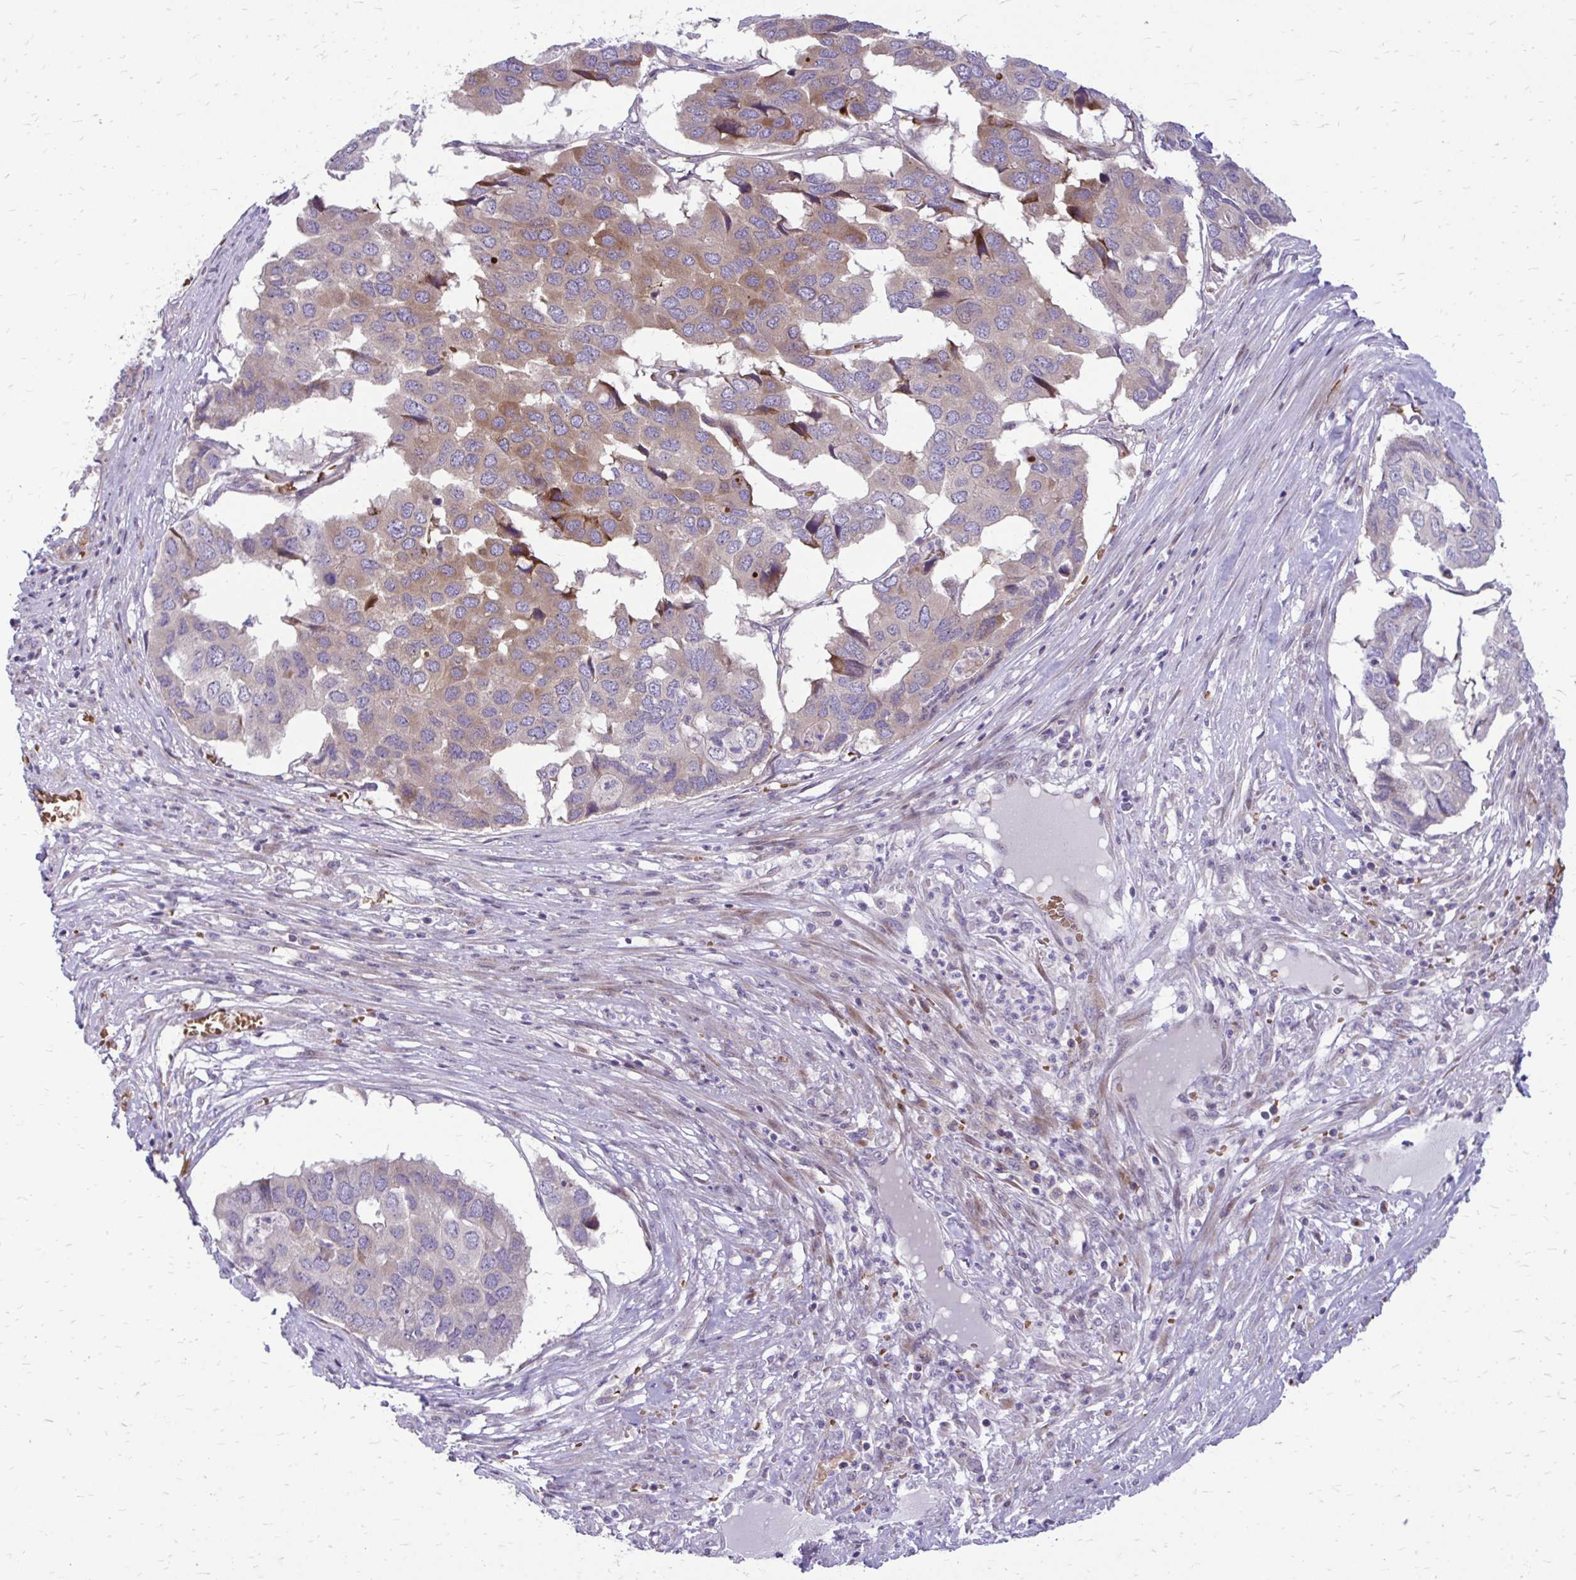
{"staining": {"intensity": "weak", "quantity": "25%-75%", "location": "cytoplasmic/membranous"}, "tissue": "pancreatic cancer", "cell_type": "Tumor cells", "image_type": "cancer", "snomed": [{"axis": "morphology", "description": "Adenocarcinoma, NOS"}, {"axis": "topography", "description": "Pancreas"}], "caption": "Immunohistochemical staining of human pancreatic cancer demonstrates low levels of weak cytoplasmic/membranous staining in approximately 25%-75% of tumor cells.", "gene": "FUNDC2", "patient": {"sex": "male", "age": 50}}